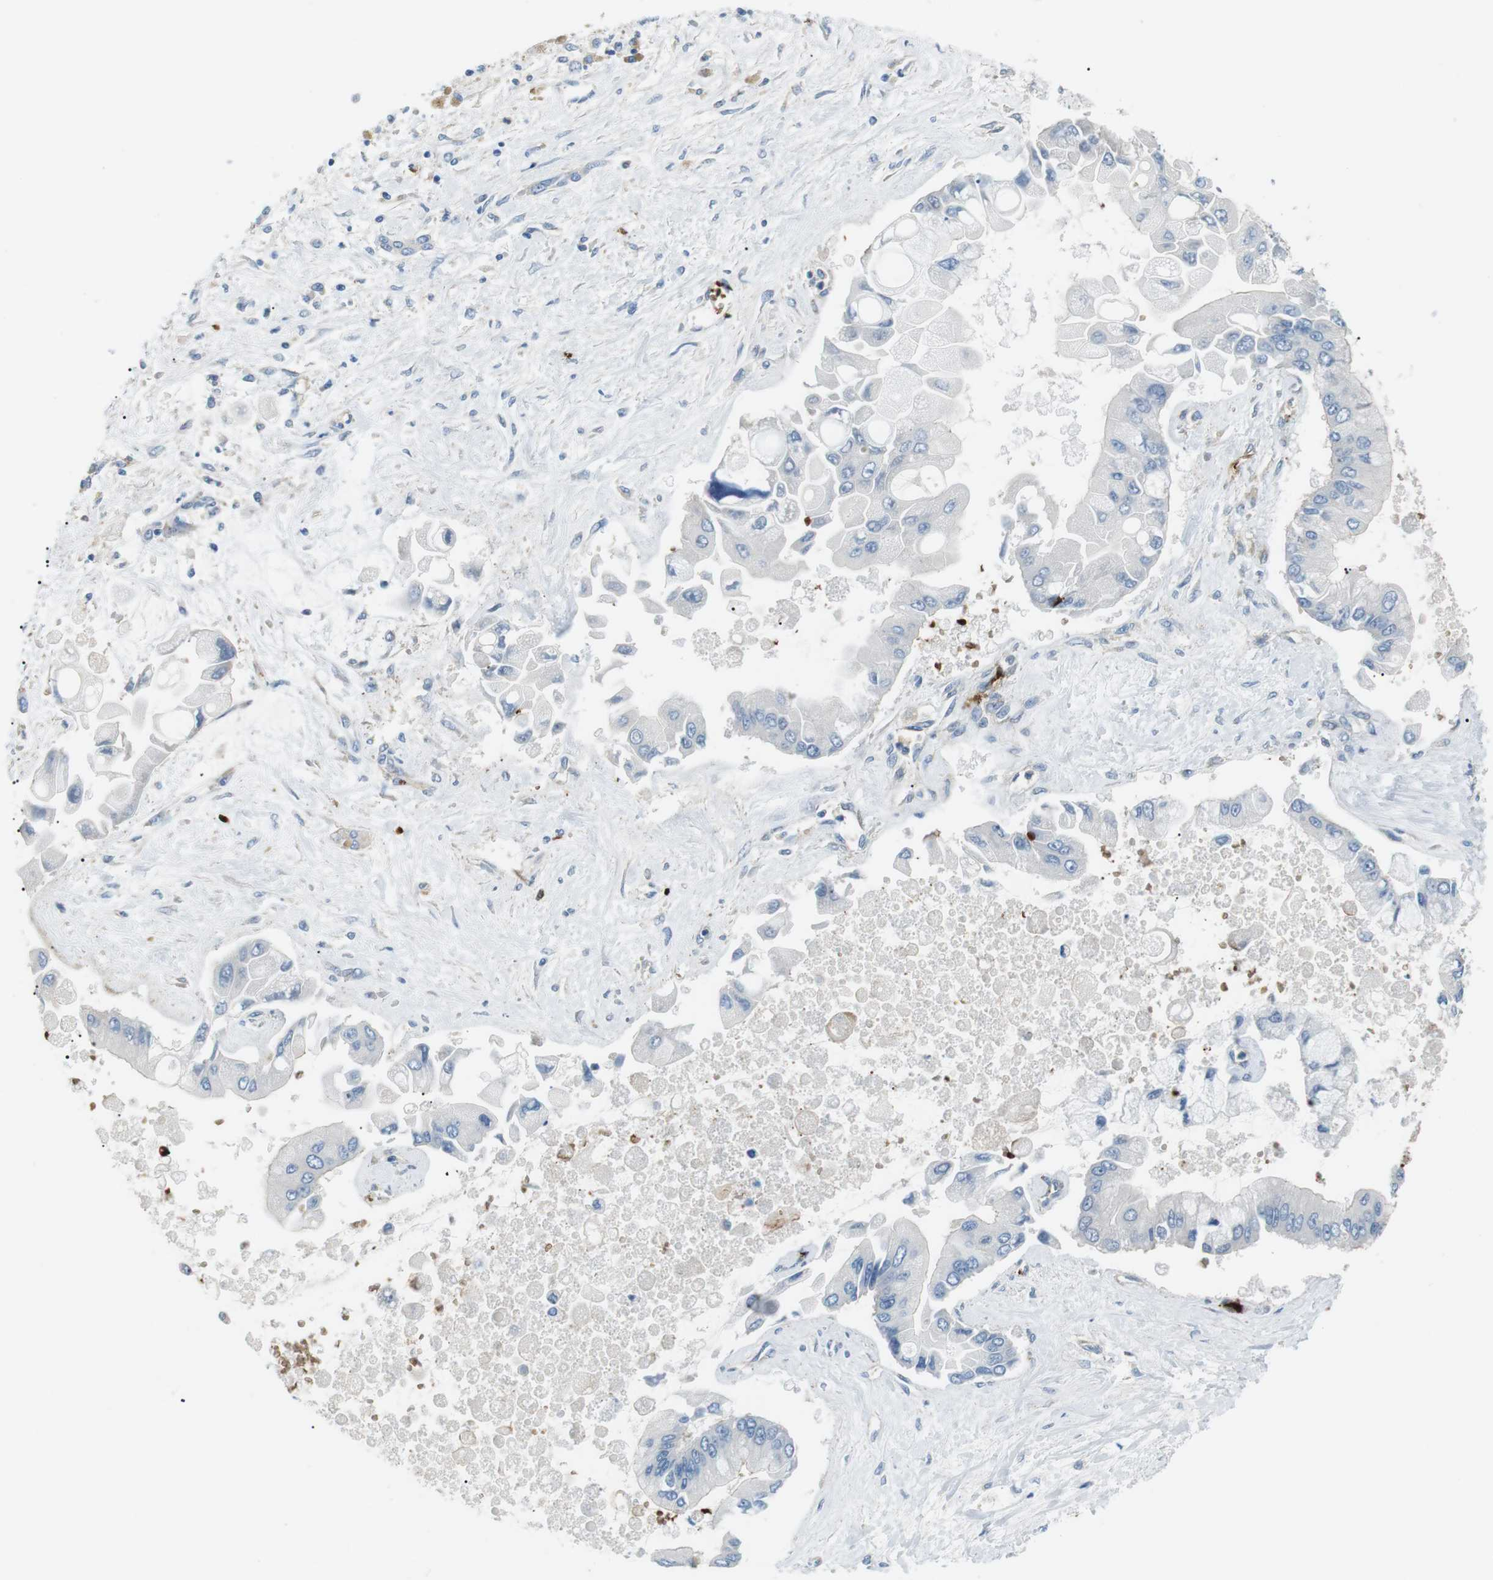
{"staining": {"intensity": "negative", "quantity": "none", "location": "none"}, "tissue": "liver cancer", "cell_type": "Tumor cells", "image_type": "cancer", "snomed": [{"axis": "morphology", "description": "Cholangiocarcinoma"}, {"axis": "topography", "description": "Liver"}], "caption": "This is an immunohistochemistry photomicrograph of human liver cancer (cholangiocarcinoma). There is no expression in tumor cells.", "gene": "ADCY10", "patient": {"sex": "male", "age": 50}}